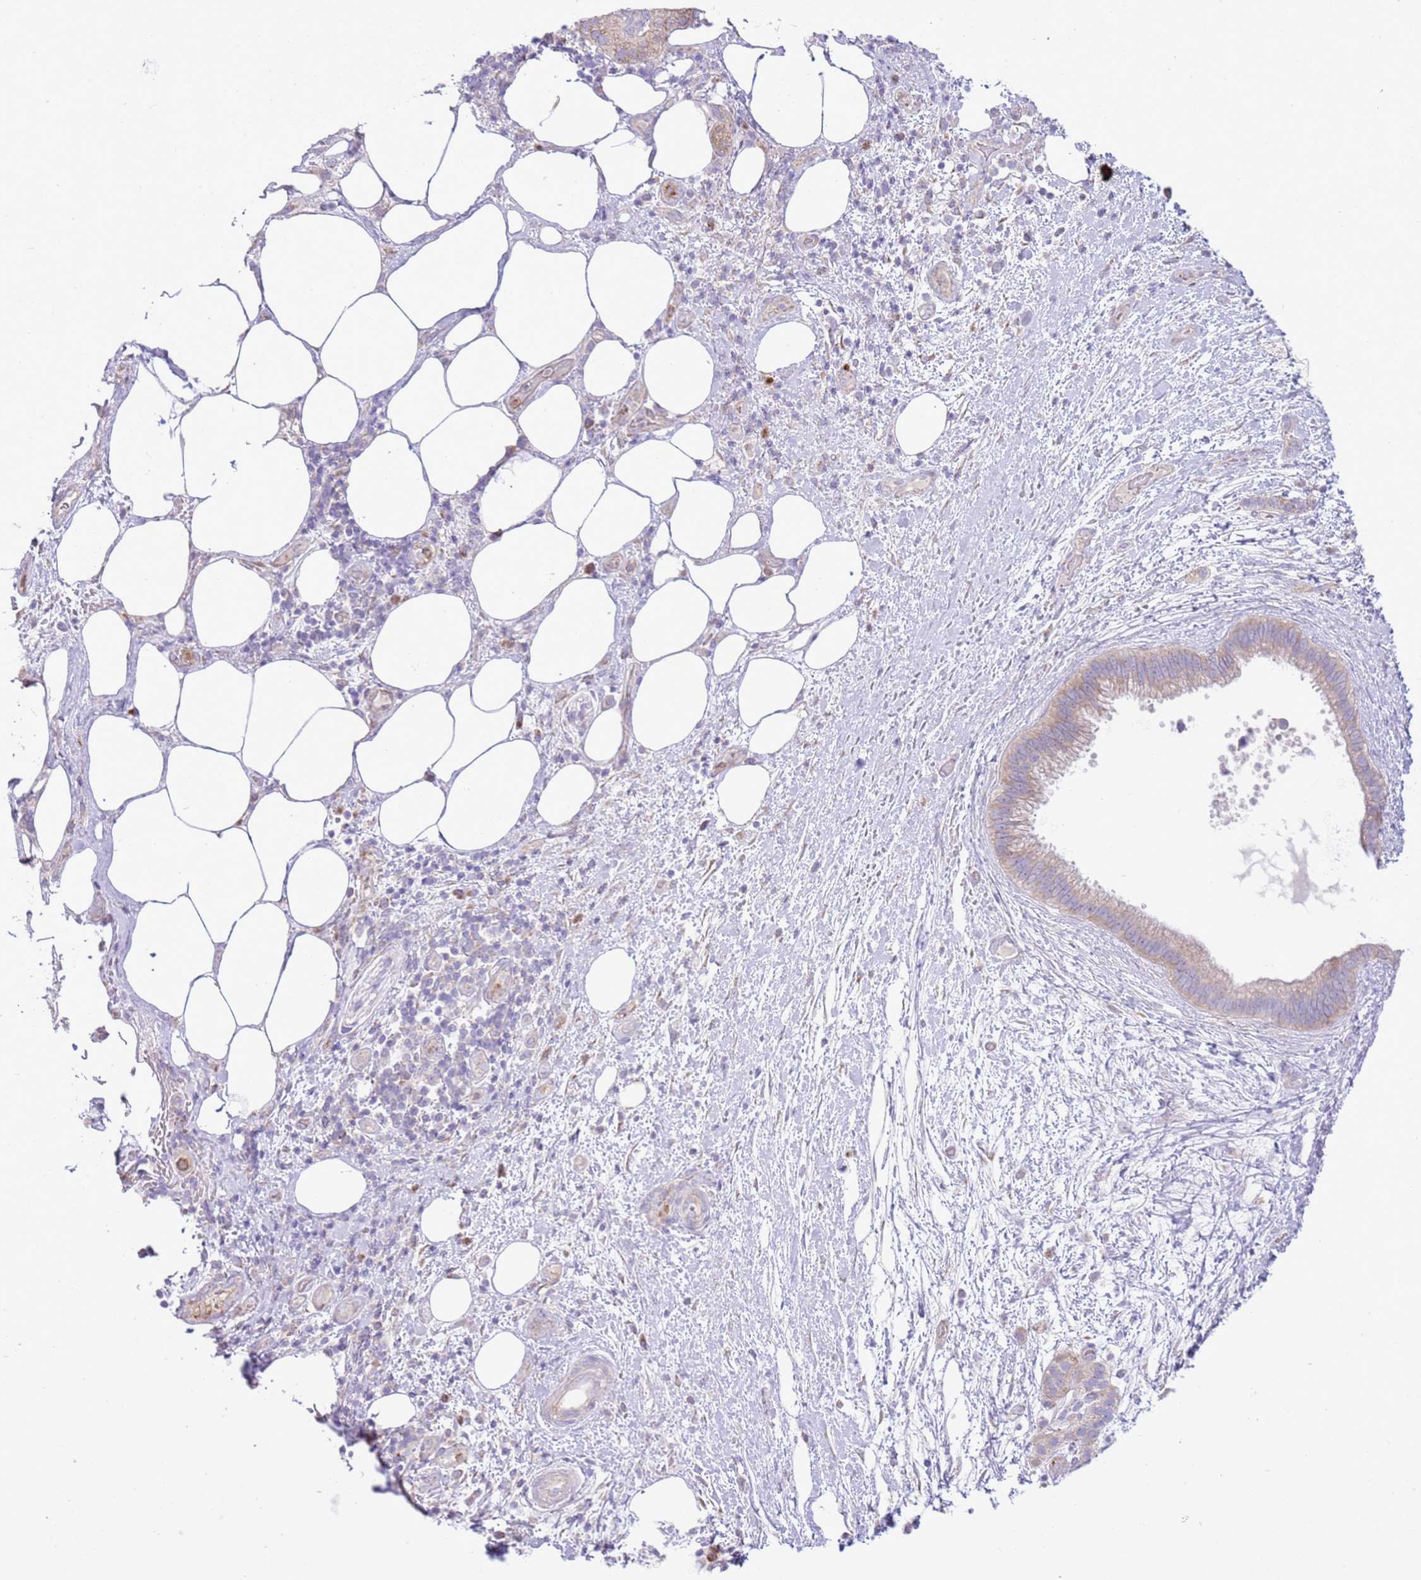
{"staining": {"intensity": "weak", "quantity": "25%-75%", "location": "cytoplasmic/membranous"}, "tissue": "pancreatic cancer", "cell_type": "Tumor cells", "image_type": "cancer", "snomed": [{"axis": "morphology", "description": "Adenocarcinoma, NOS"}, {"axis": "topography", "description": "Pancreas"}], "caption": "Immunohistochemistry micrograph of pancreatic cancer stained for a protein (brown), which displays low levels of weak cytoplasmic/membranous staining in about 25%-75% of tumor cells.", "gene": "OAZ2", "patient": {"sex": "female", "age": 61}}